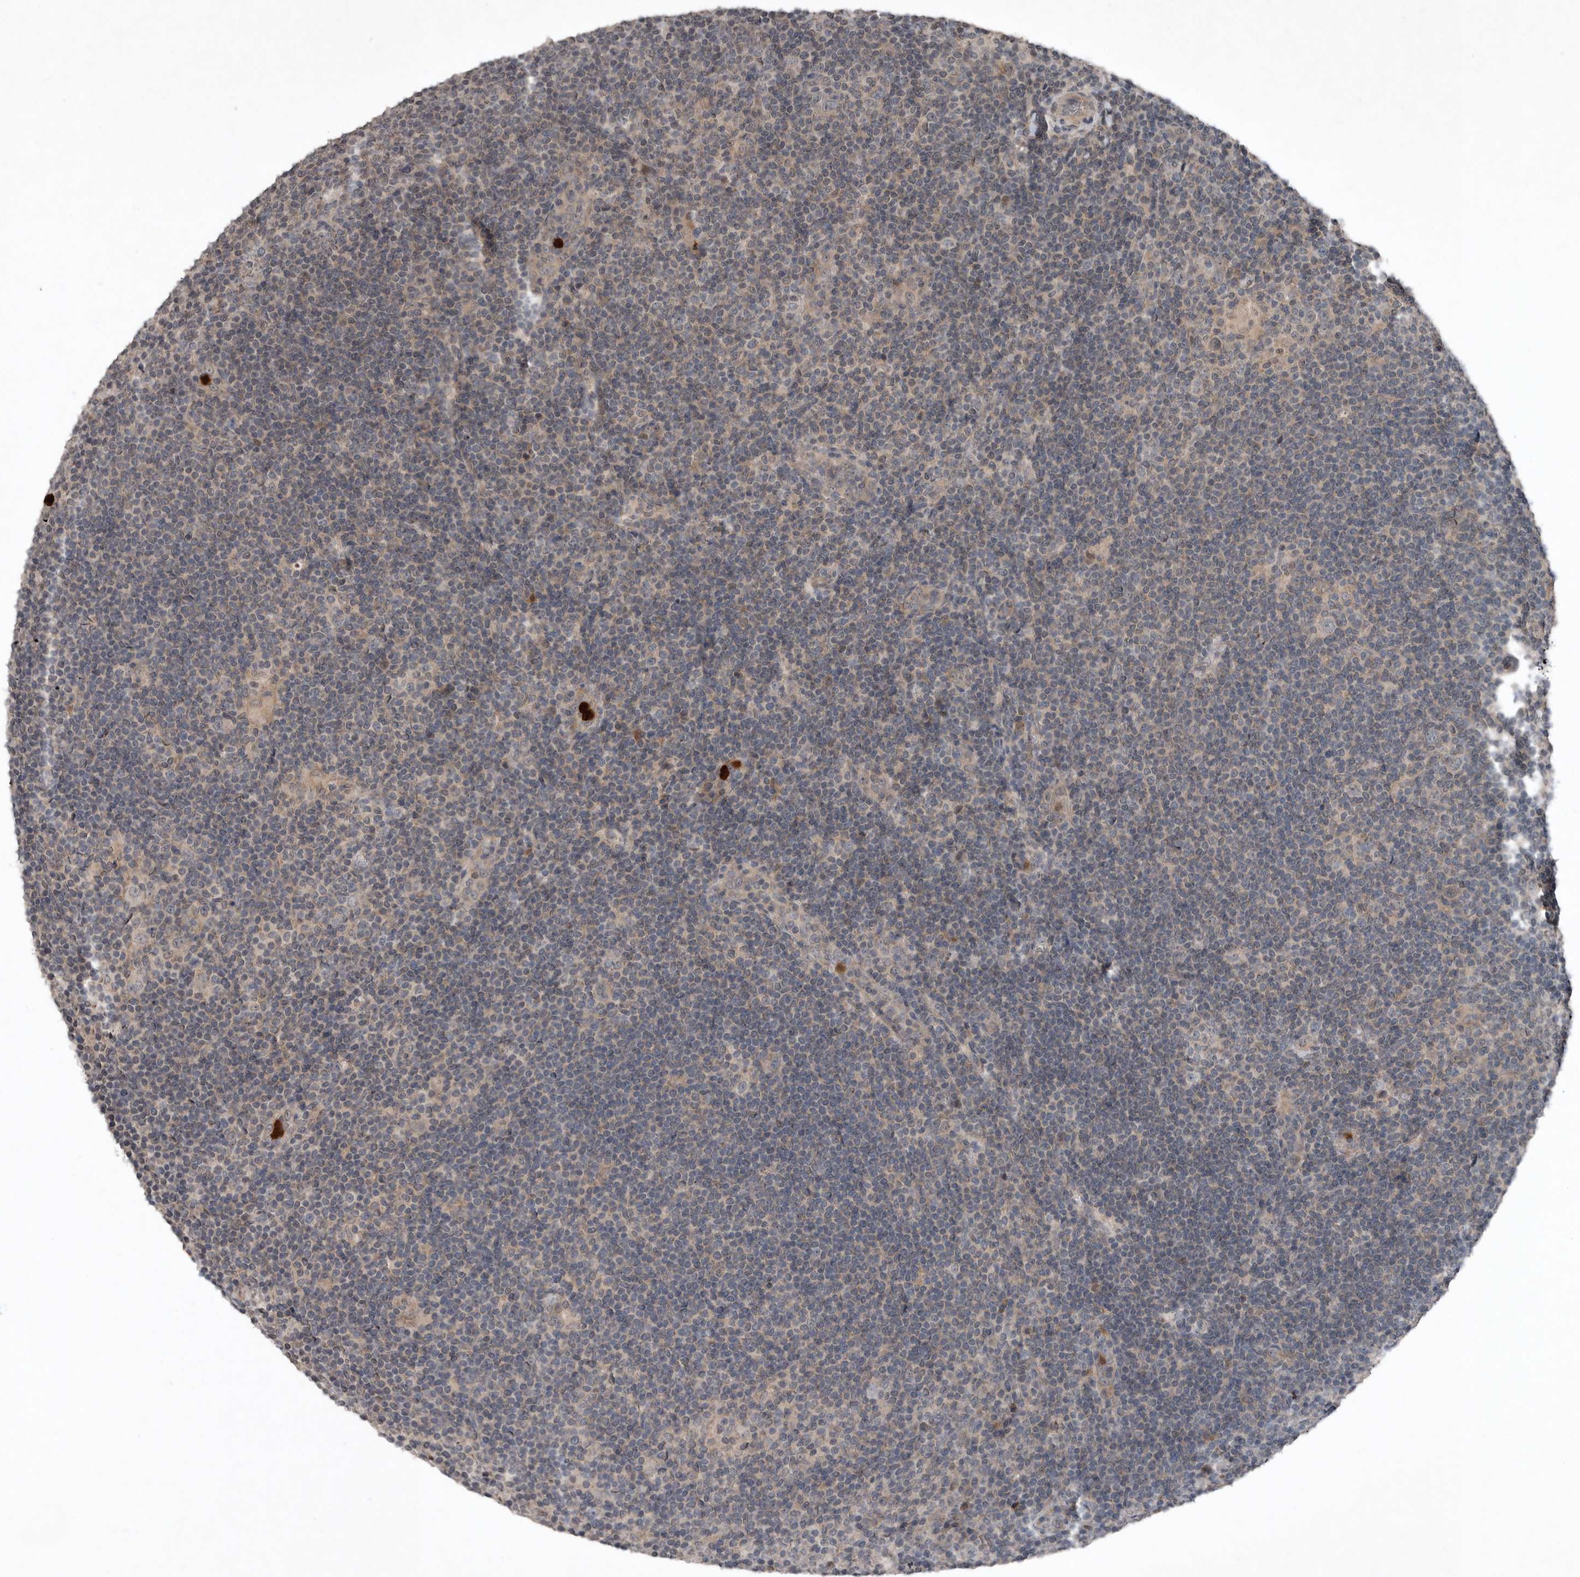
{"staining": {"intensity": "weak", "quantity": "<25%", "location": "cytoplasmic/membranous"}, "tissue": "lymphoma", "cell_type": "Tumor cells", "image_type": "cancer", "snomed": [{"axis": "morphology", "description": "Hodgkin's disease, NOS"}, {"axis": "topography", "description": "Lymph node"}], "caption": "Immunohistochemistry photomicrograph of neoplastic tissue: Hodgkin's disease stained with DAB displays no significant protein staining in tumor cells.", "gene": "SCP2", "patient": {"sex": "female", "age": 57}}